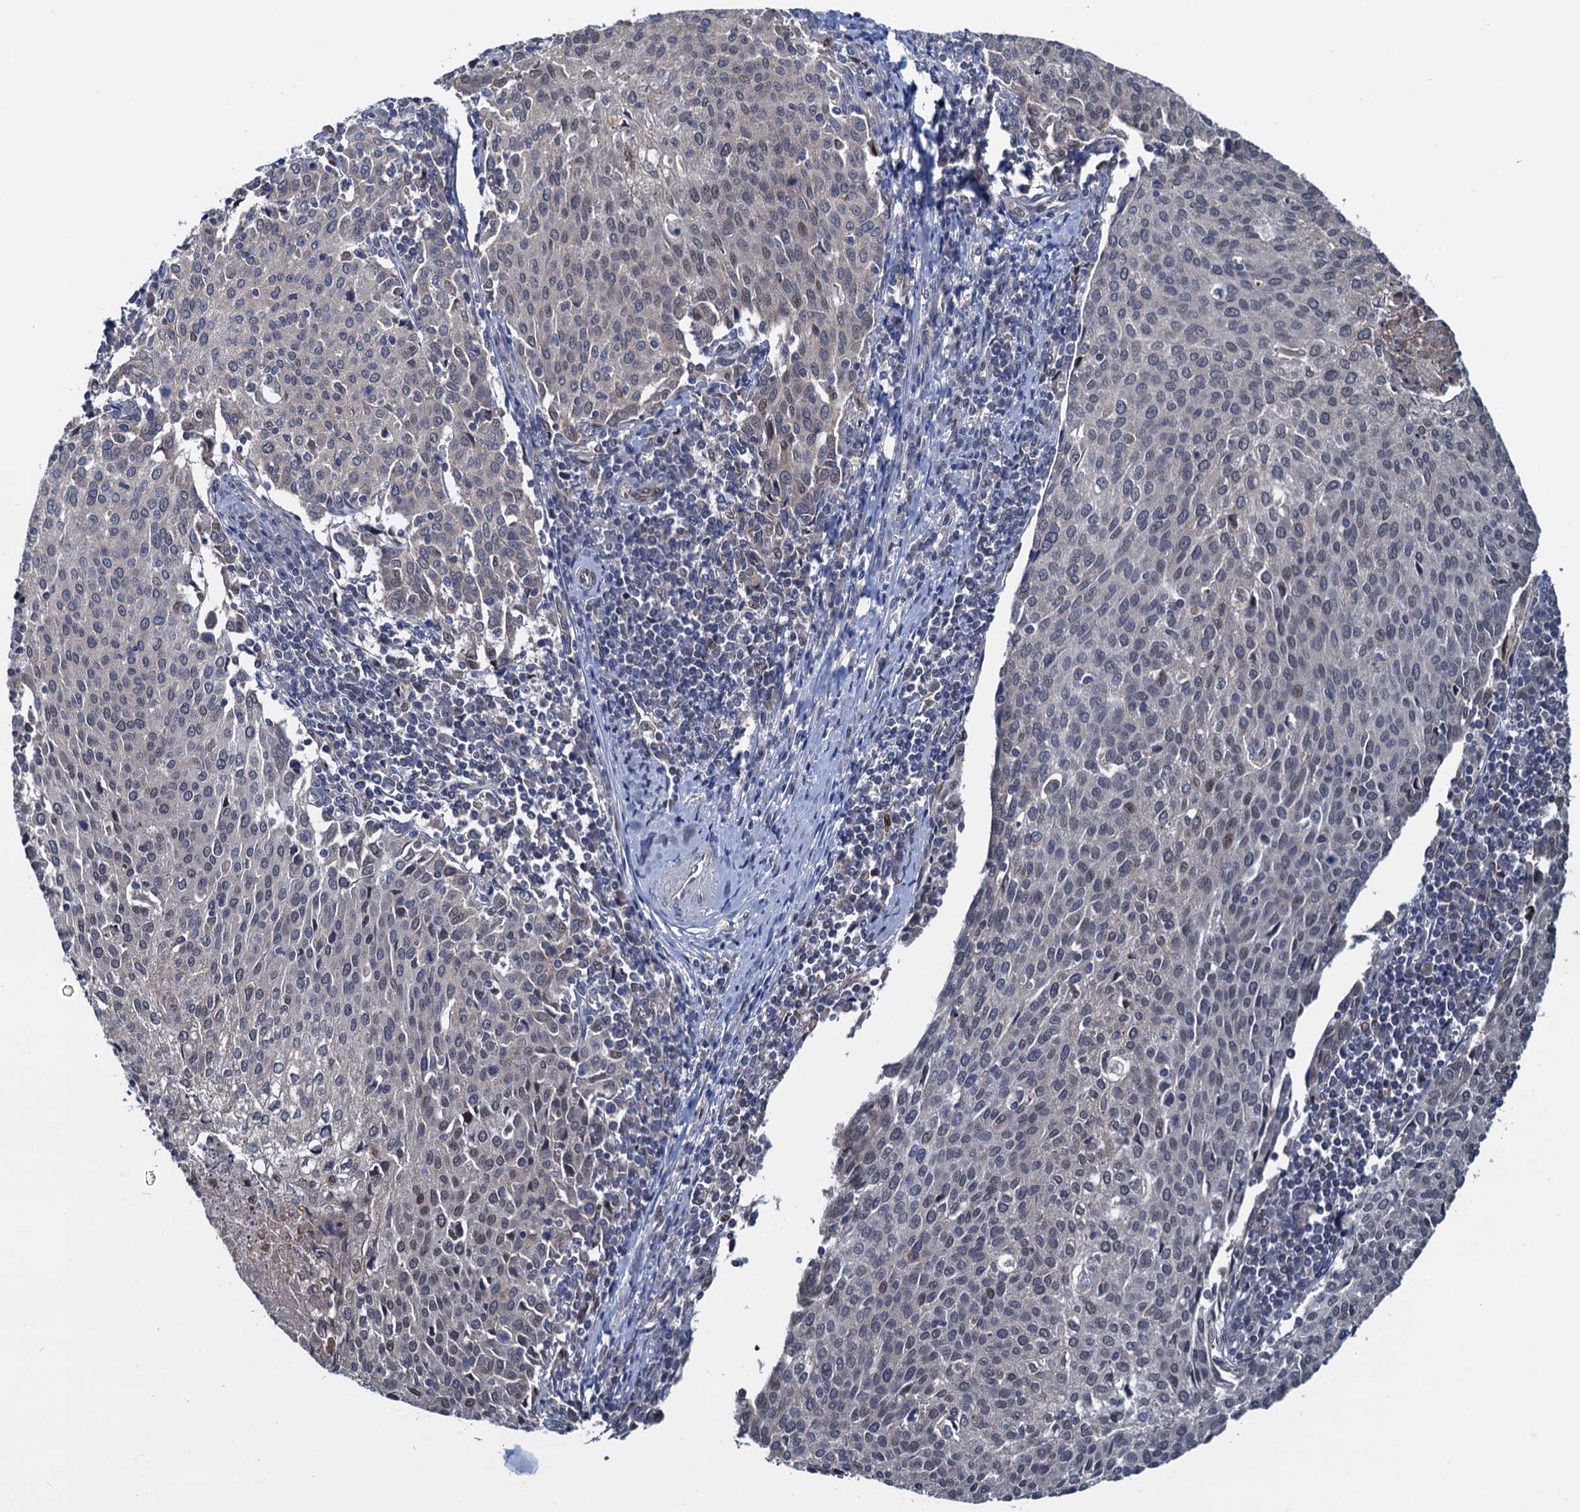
{"staining": {"intensity": "weak", "quantity": "<25%", "location": "nuclear"}, "tissue": "cervical cancer", "cell_type": "Tumor cells", "image_type": "cancer", "snomed": [{"axis": "morphology", "description": "Squamous cell carcinoma, NOS"}, {"axis": "topography", "description": "Cervix"}], "caption": "An immunohistochemistry (IHC) photomicrograph of squamous cell carcinoma (cervical) is shown. There is no staining in tumor cells of squamous cell carcinoma (cervical).", "gene": "RNF125", "patient": {"sex": "female", "age": 46}}